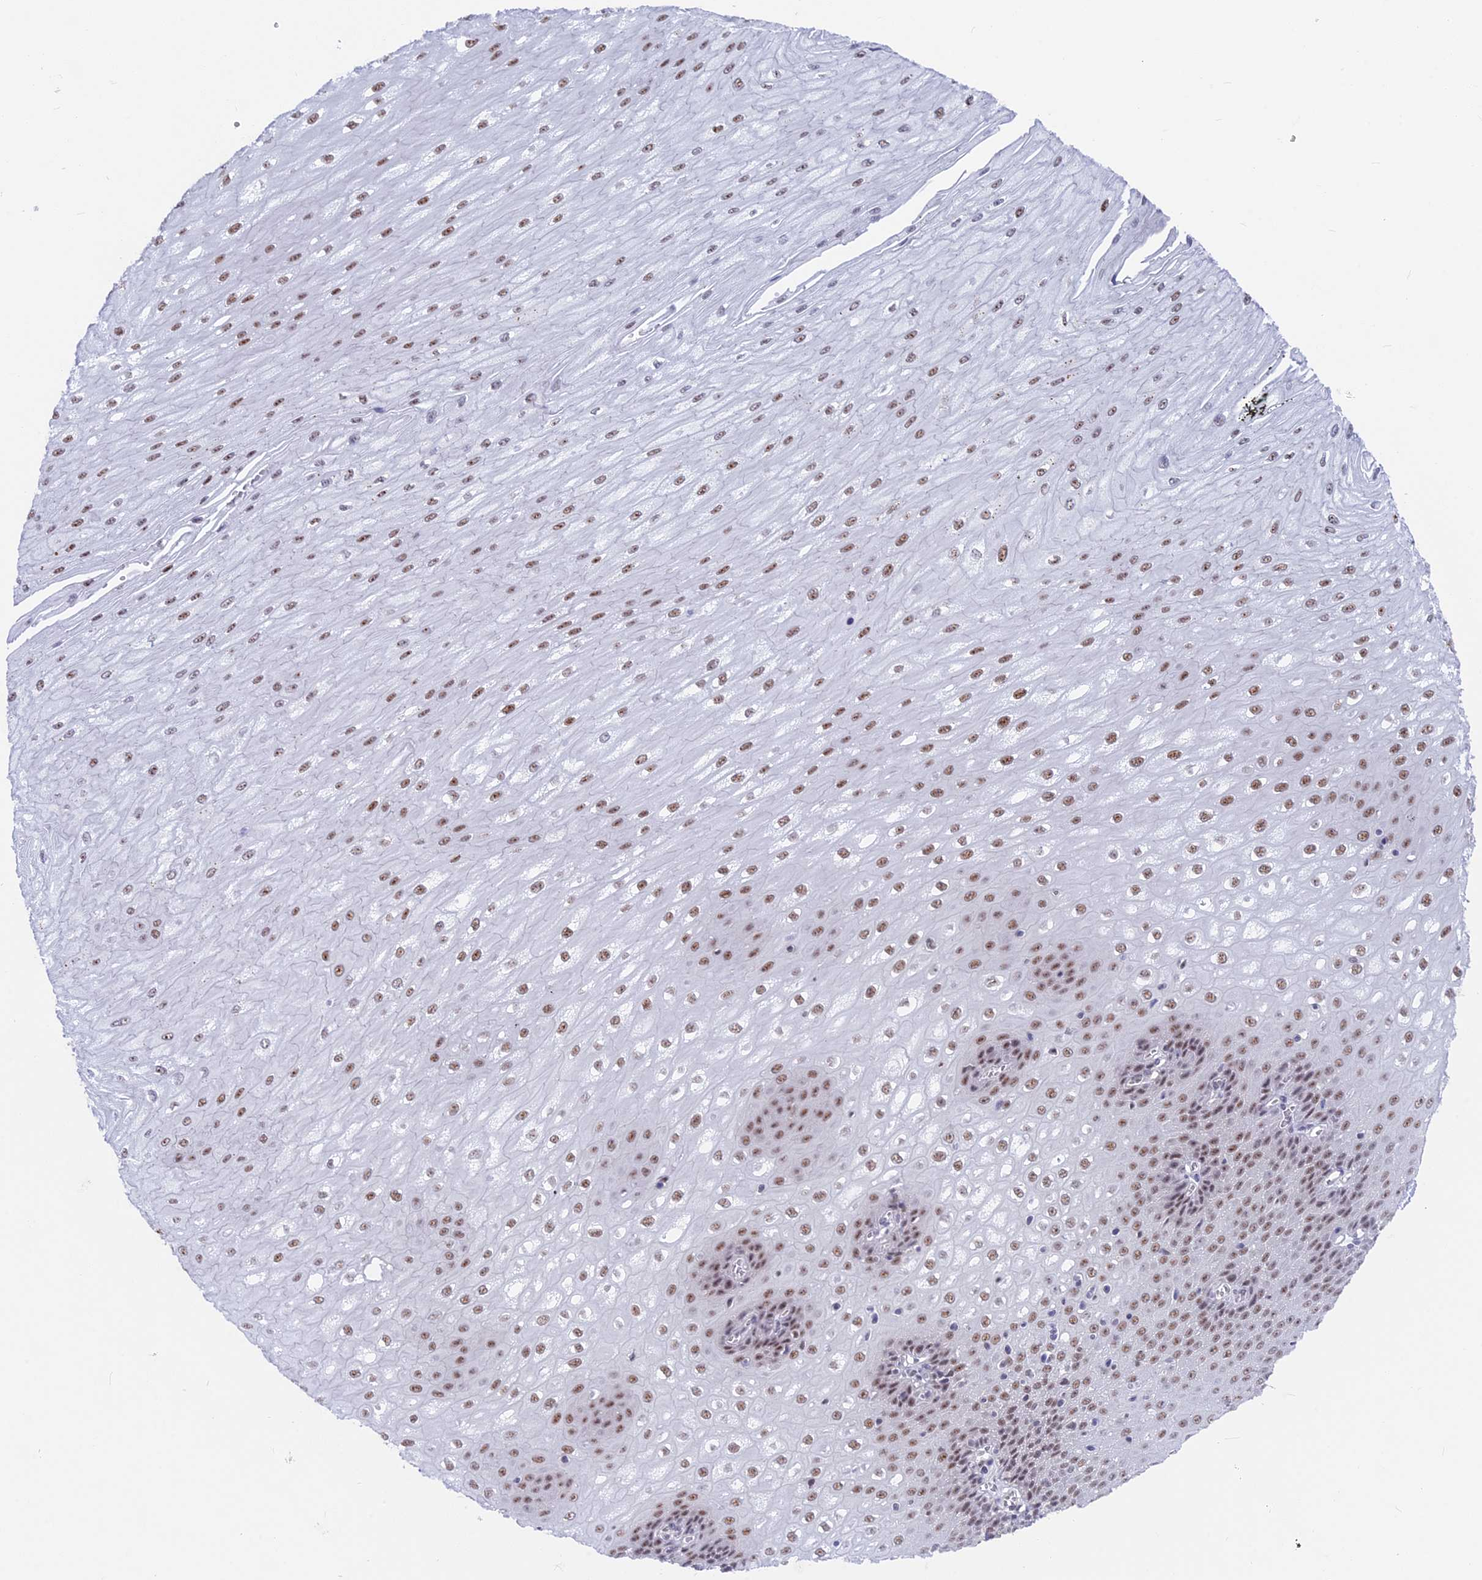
{"staining": {"intensity": "moderate", "quantity": "25%-75%", "location": "nuclear"}, "tissue": "esophagus", "cell_type": "Squamous epithelial cells", "image_type": "normal", "snomed": [{"axis": "morphology", "description": "Normal tissue, NOS"}, {"axis": "topography", "description": "Esophagus"}], "caption": "Immunohistochemical staining of normal human esophagus exhibits moderate nuclear protein expression in approximately 25%-75% of squamous epithelial cells.", "gene": "SRSF5", "patient": {"sex": "male", "age": 60}}